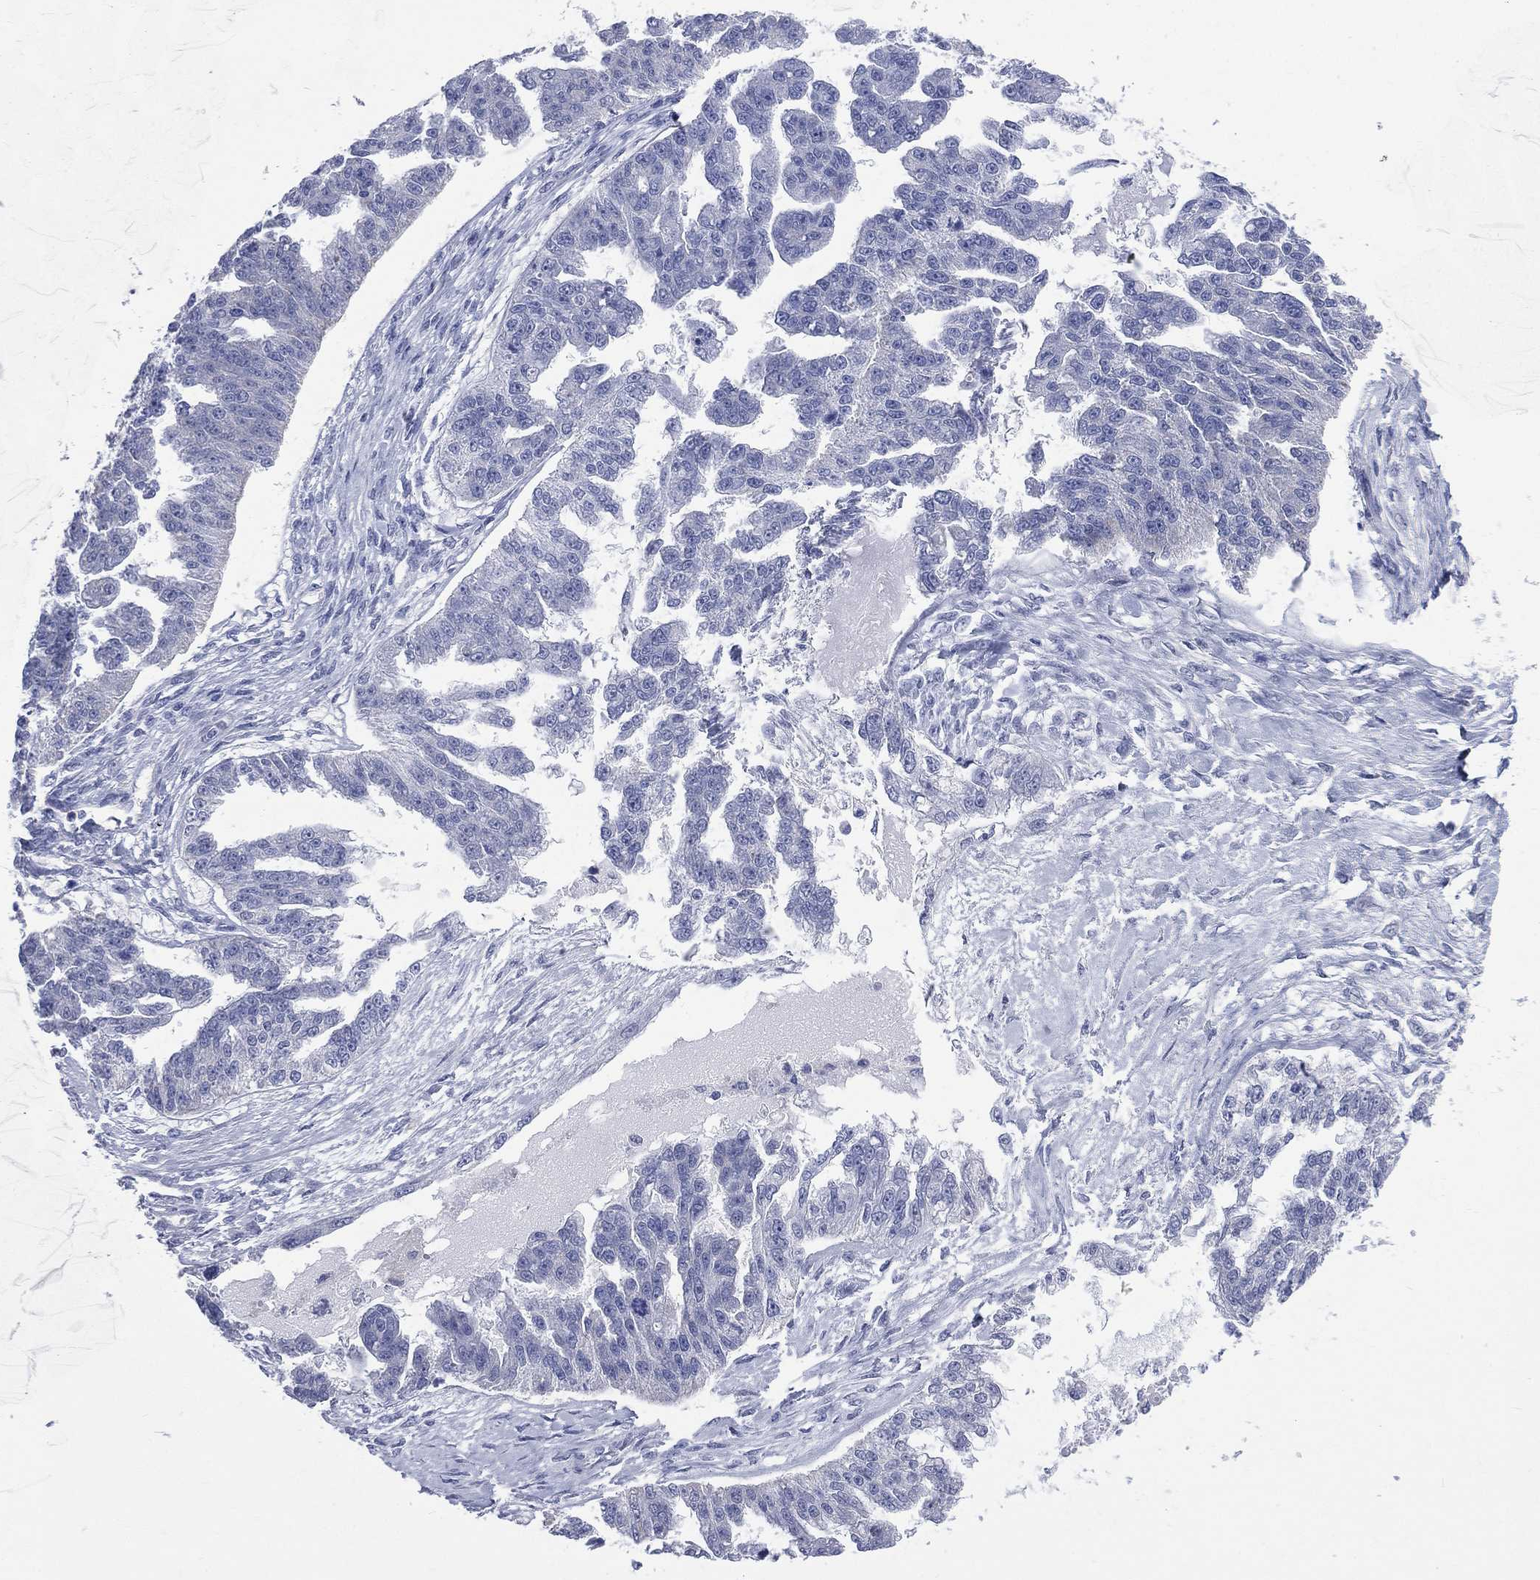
{"staining": {"intensity": "negative", "quantity": "none", "location": "none"}, "tissue": "ovarian cancer", "cell_type": "Tumor cells", "image_type": "cancer", "snomed": [{"axis": "morphology", "description": "Cystadenocarcinoma, serous, NOS"}, {"axis": "topography", "description": "Ovary"}], "caption": "A micrograph of human ovarian serous cystadenocarcinoma is negative for staining in tumor cells.", "gene": "AKAP3", "patient": {"sex": "female", "age": 58}}